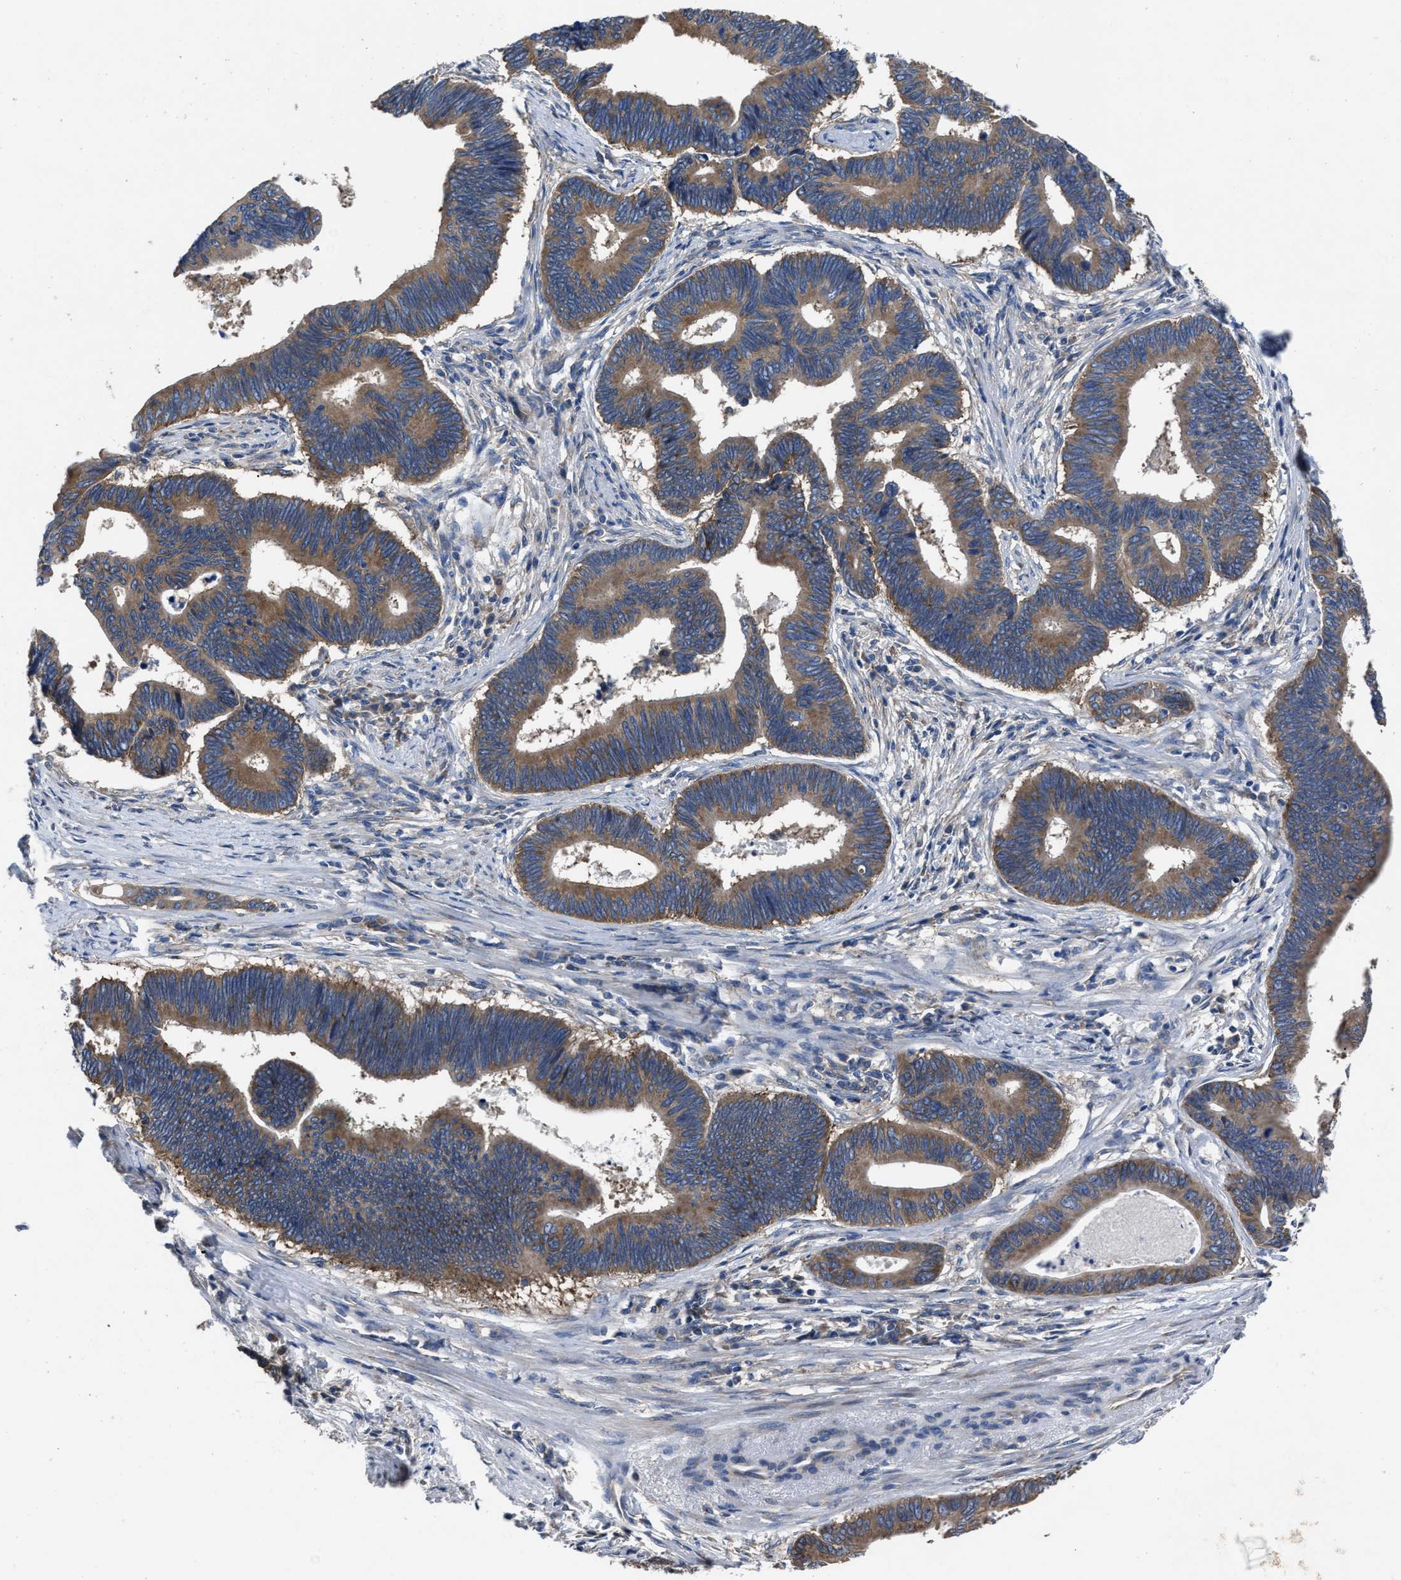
{"staining": {"intensity": "moderate", "quantity": ">75%", "location": "cytoplasmic/membranous"}, "tissue": "pancreatic cancer", "cell_type": "Tumor cells", "image_type": "cancer", "snomed": [{"axis": "morphology", "description": "Adenocarcinoma, NOS"}, {"axis": "topography", "description": "Pancreas"}], "caption": "Immunohistochemistry (DAB) staining of human adenocarcinoma (pancreatic) demonstrates moderate cytoplasmic/membranous protein expression in approximately >75% of tumor cells. The protein of interest is stained brown, and the nuclei are stained in blue (DAB IHC with brightfield microscopy, high magnification).", "gene": "UPF1", "patient": {"sex": "female", "age": 70}}